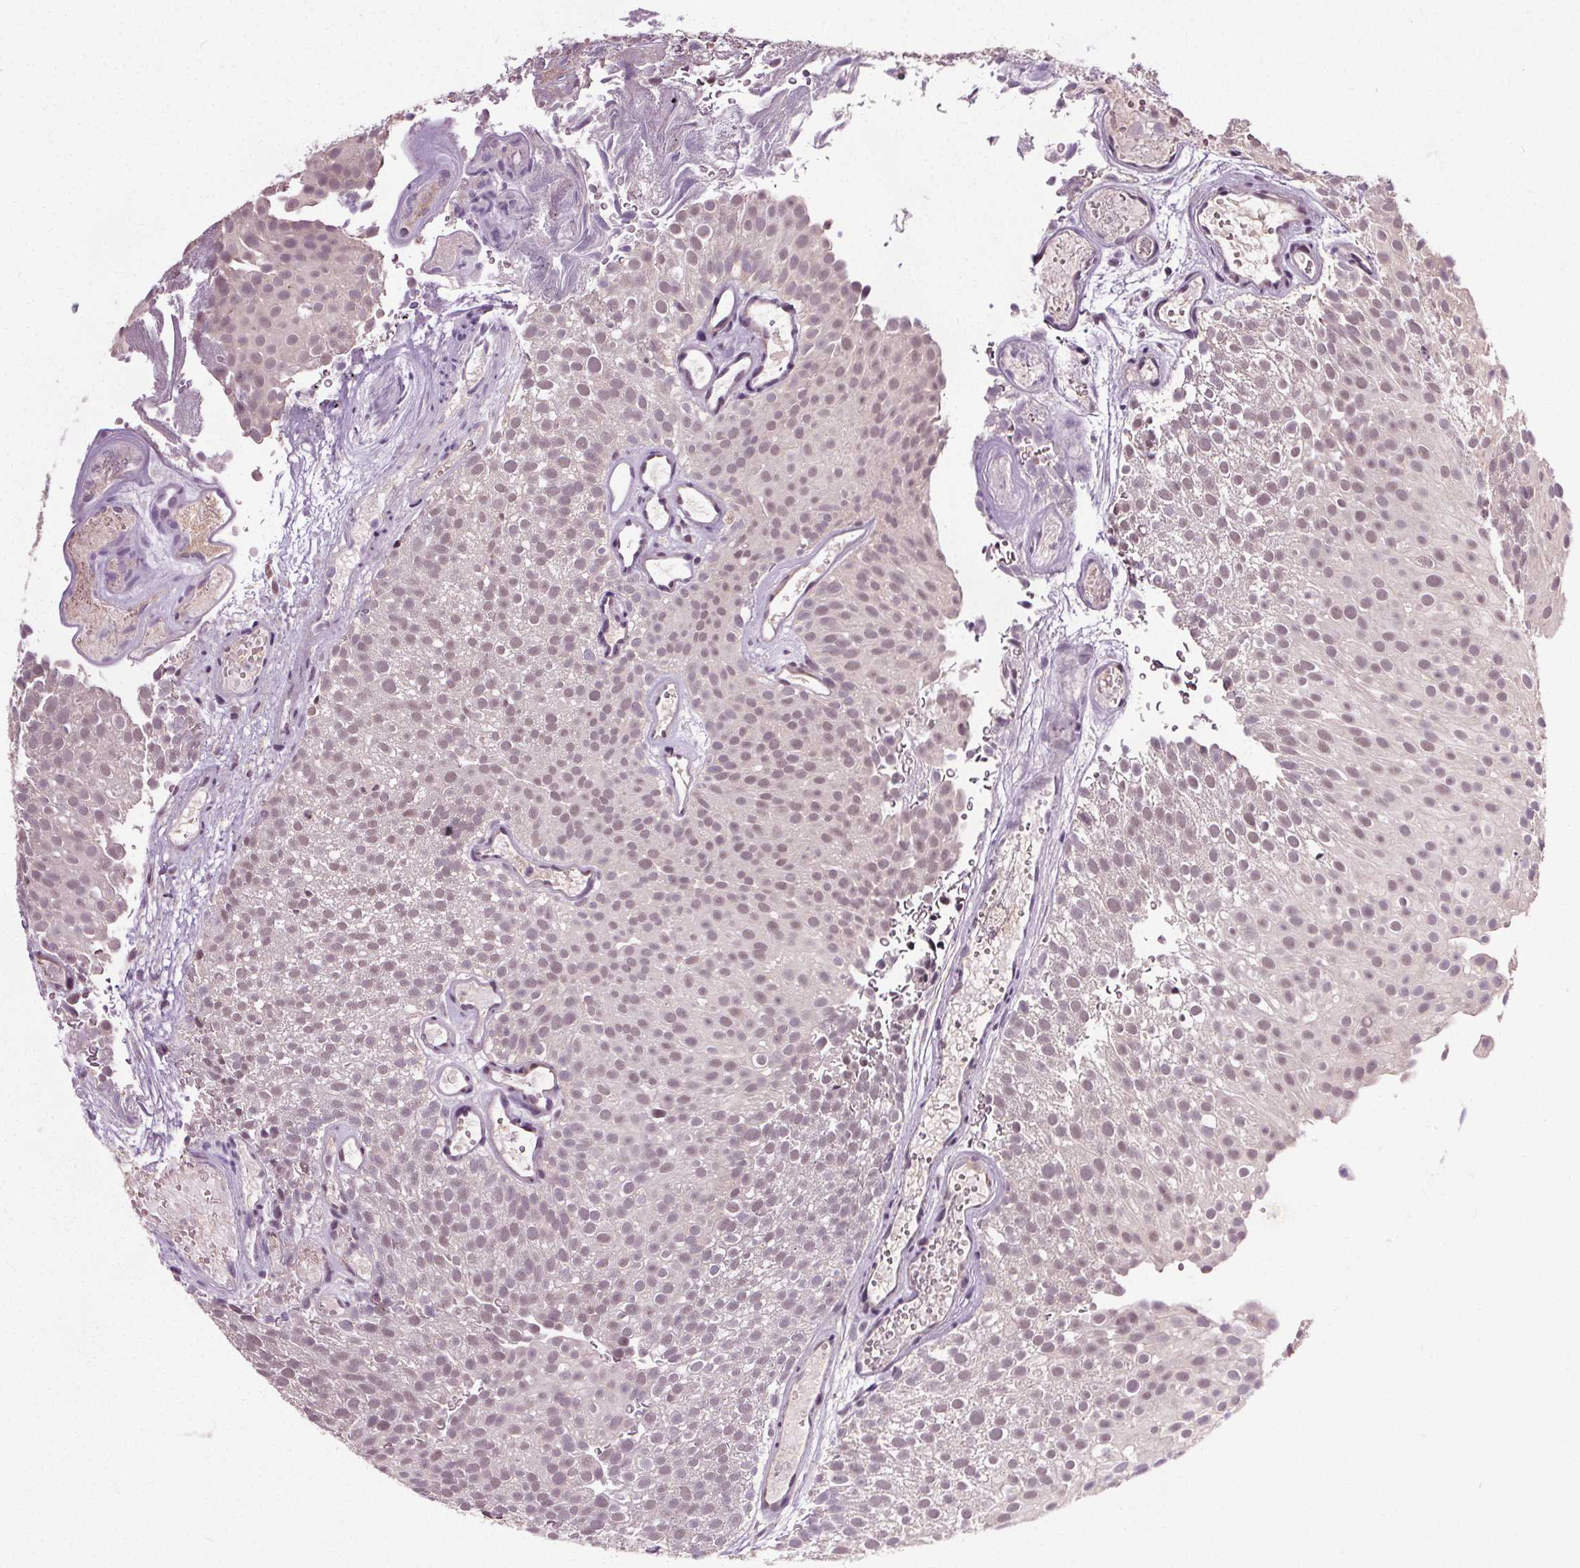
{"staining": {"intensity": "moderate", "quantity": ">75%", "location": "nuclear"}, "tissue": "urothelial cancer", "cell_type": "Tumor cells", "image_type": "cancer", "snomed": [{"axis": "morphology", "description": "Urothelial carcinoma, Low grade"}, {"axis": "topography", "description": "Urinary bladder"}], "caption": "Urothelial cancer stained for a protein (brown) reveals moderate nuclear positive positivity in about >75% of tumor cells.", "gene": "MED6", "patient": {"sex": "male", "age": 78}}